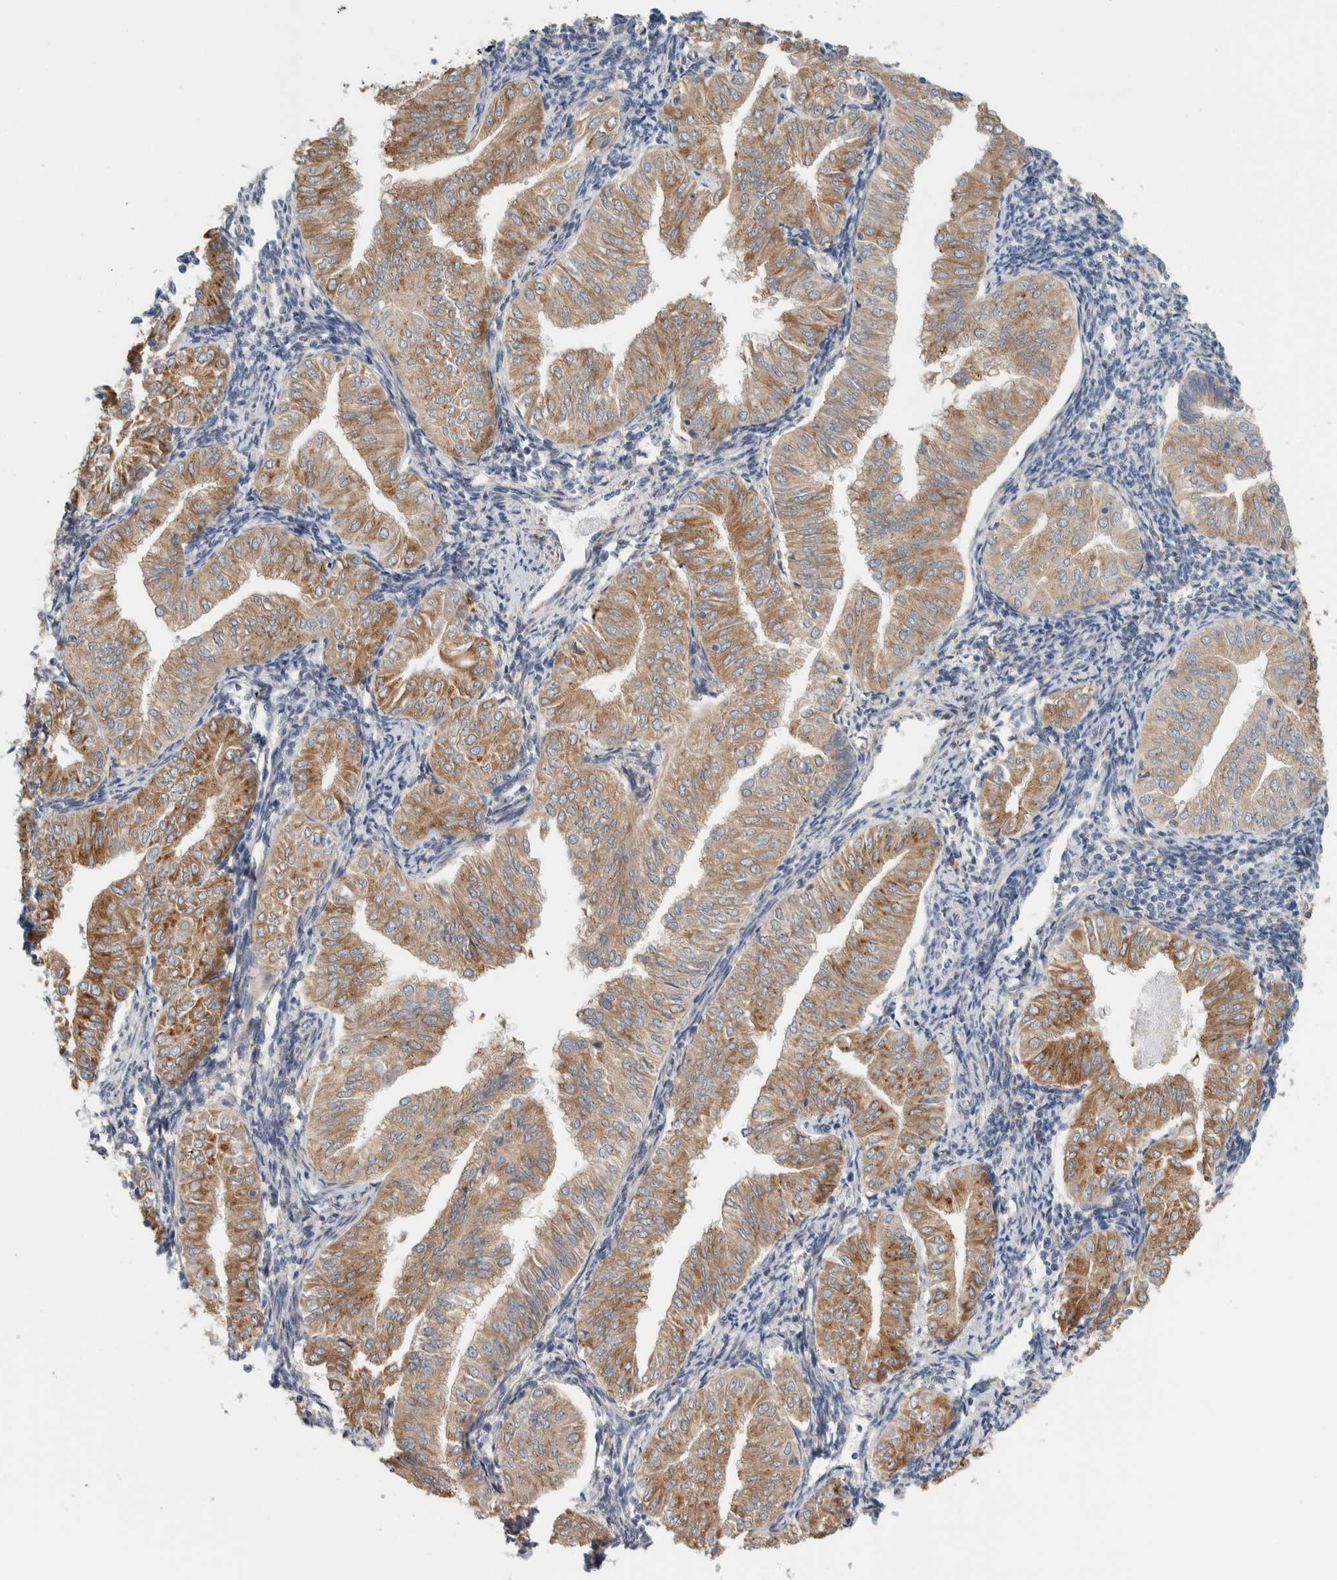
{"staining": {"intensity": "moderate", "quantity": ">75%", "location": "cytoplasmic/membranous"}, "tissue": "endometrial cancer", "cell_type": "Tumor cells", "image_type": "cancer", "snomed": [{"axis": "morphology", "description": "Normal tissue, NOS"}, {"axis": "morphology", "description": "Adenocarcinoma, NOS"}, {"axis": "topography", "description": "Endometrium"}], "caption": "Adenocarcinoma (endometrial) stained with a protein marker demonstrates moderate staining in tumor cells.", "gene": "P4HA1", "patient": {"sex": "female", "age": 53}}